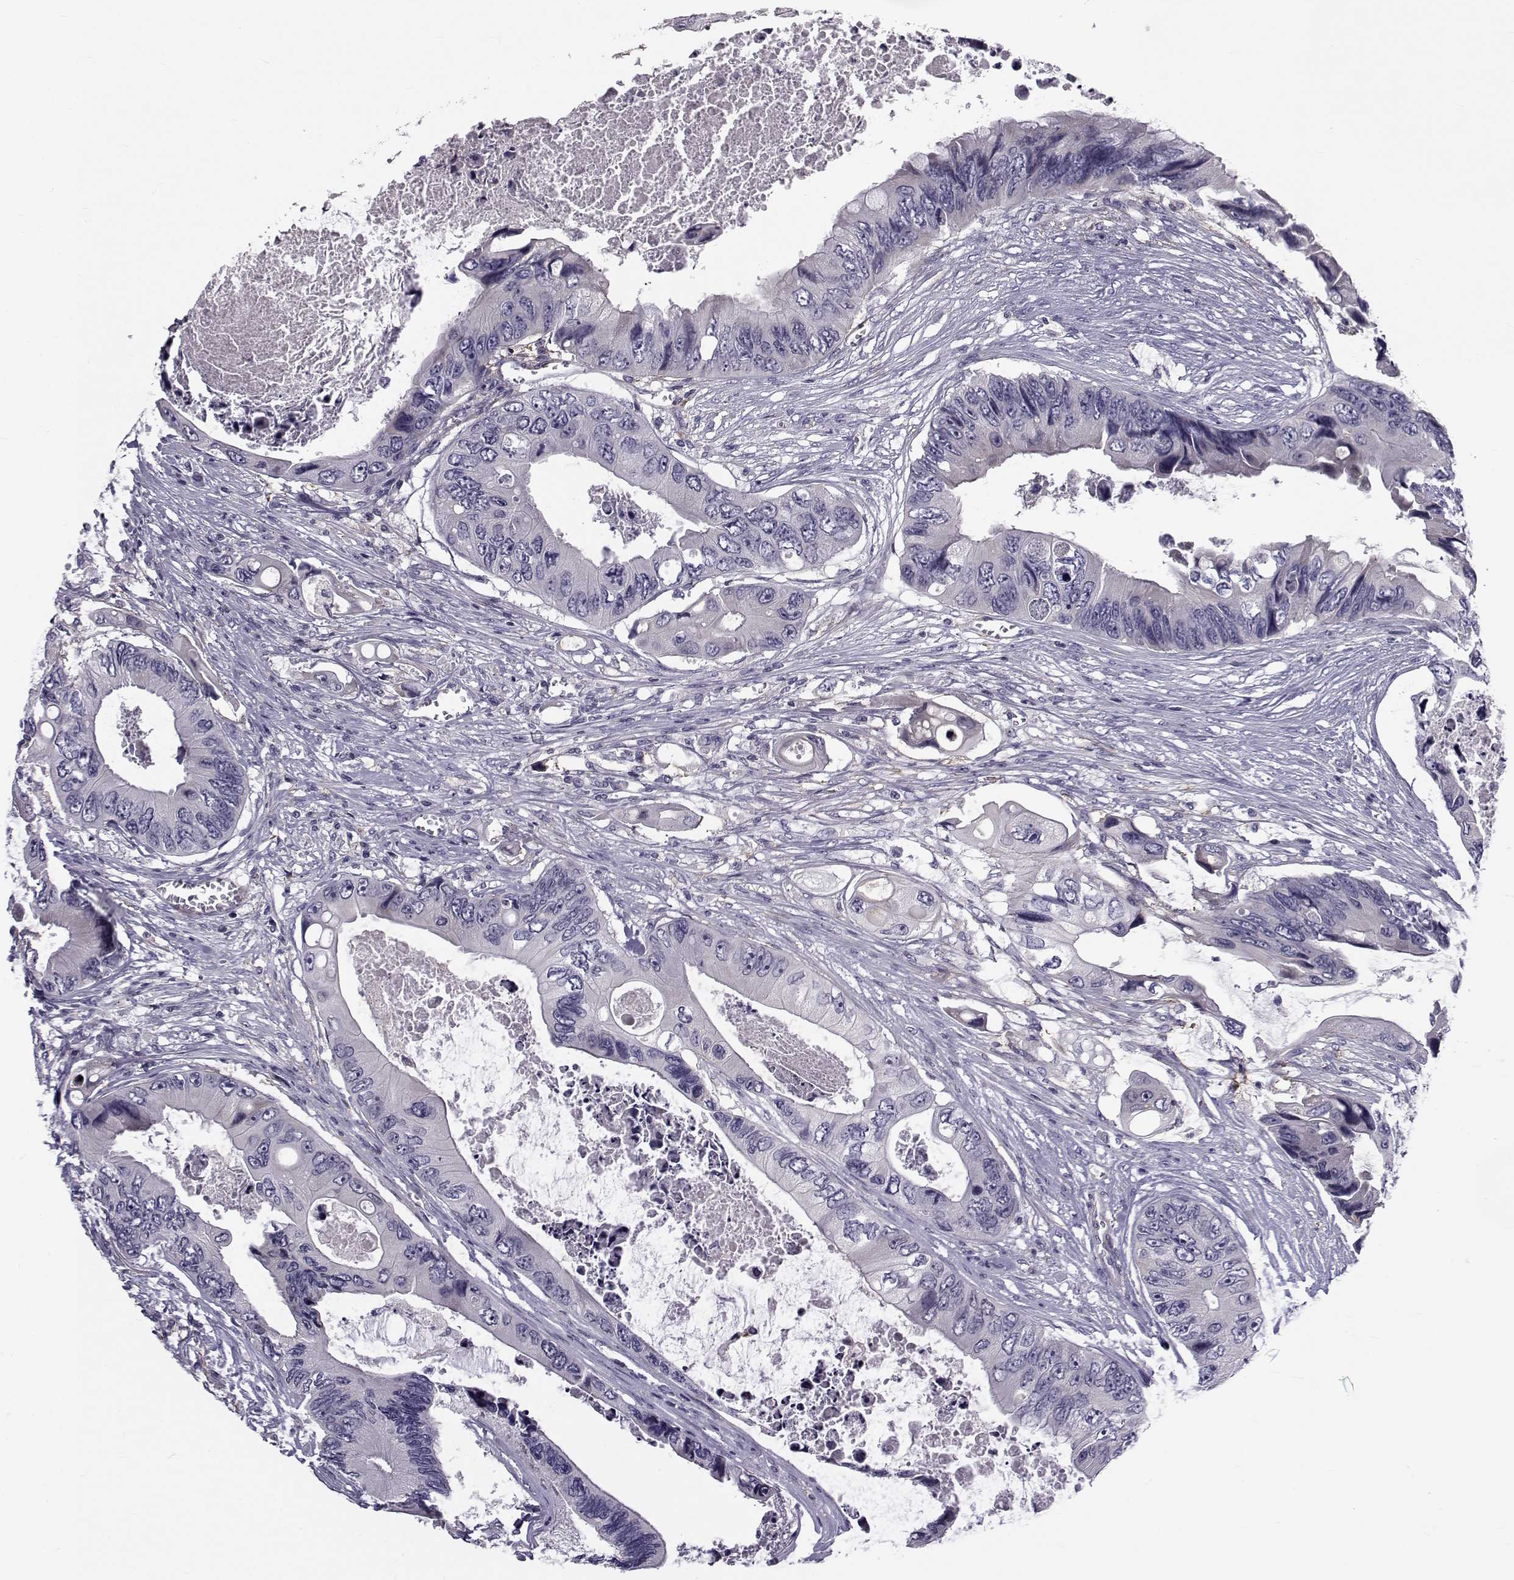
{"staining": {"intensity": "weak", "quantity": "<25%", "location": "cytoplasmic/membranous"}, "tissue": "colorectal cancer", "cell_type": "Tumor cells", "image_type": "cancer", "snomed": [{"axis": "morphology", "description": "Adenocarcinoma, NOS"}, {"axis": "topography", "description": "Rectum"}], "caption": "Tumor cells show no significant protein expression in colorectal adenocarcinoma. (IHC, brightfield microscopy, high magnification).", "gene": "LRRC27", "patient": {"sex": "male", "age": 63}}